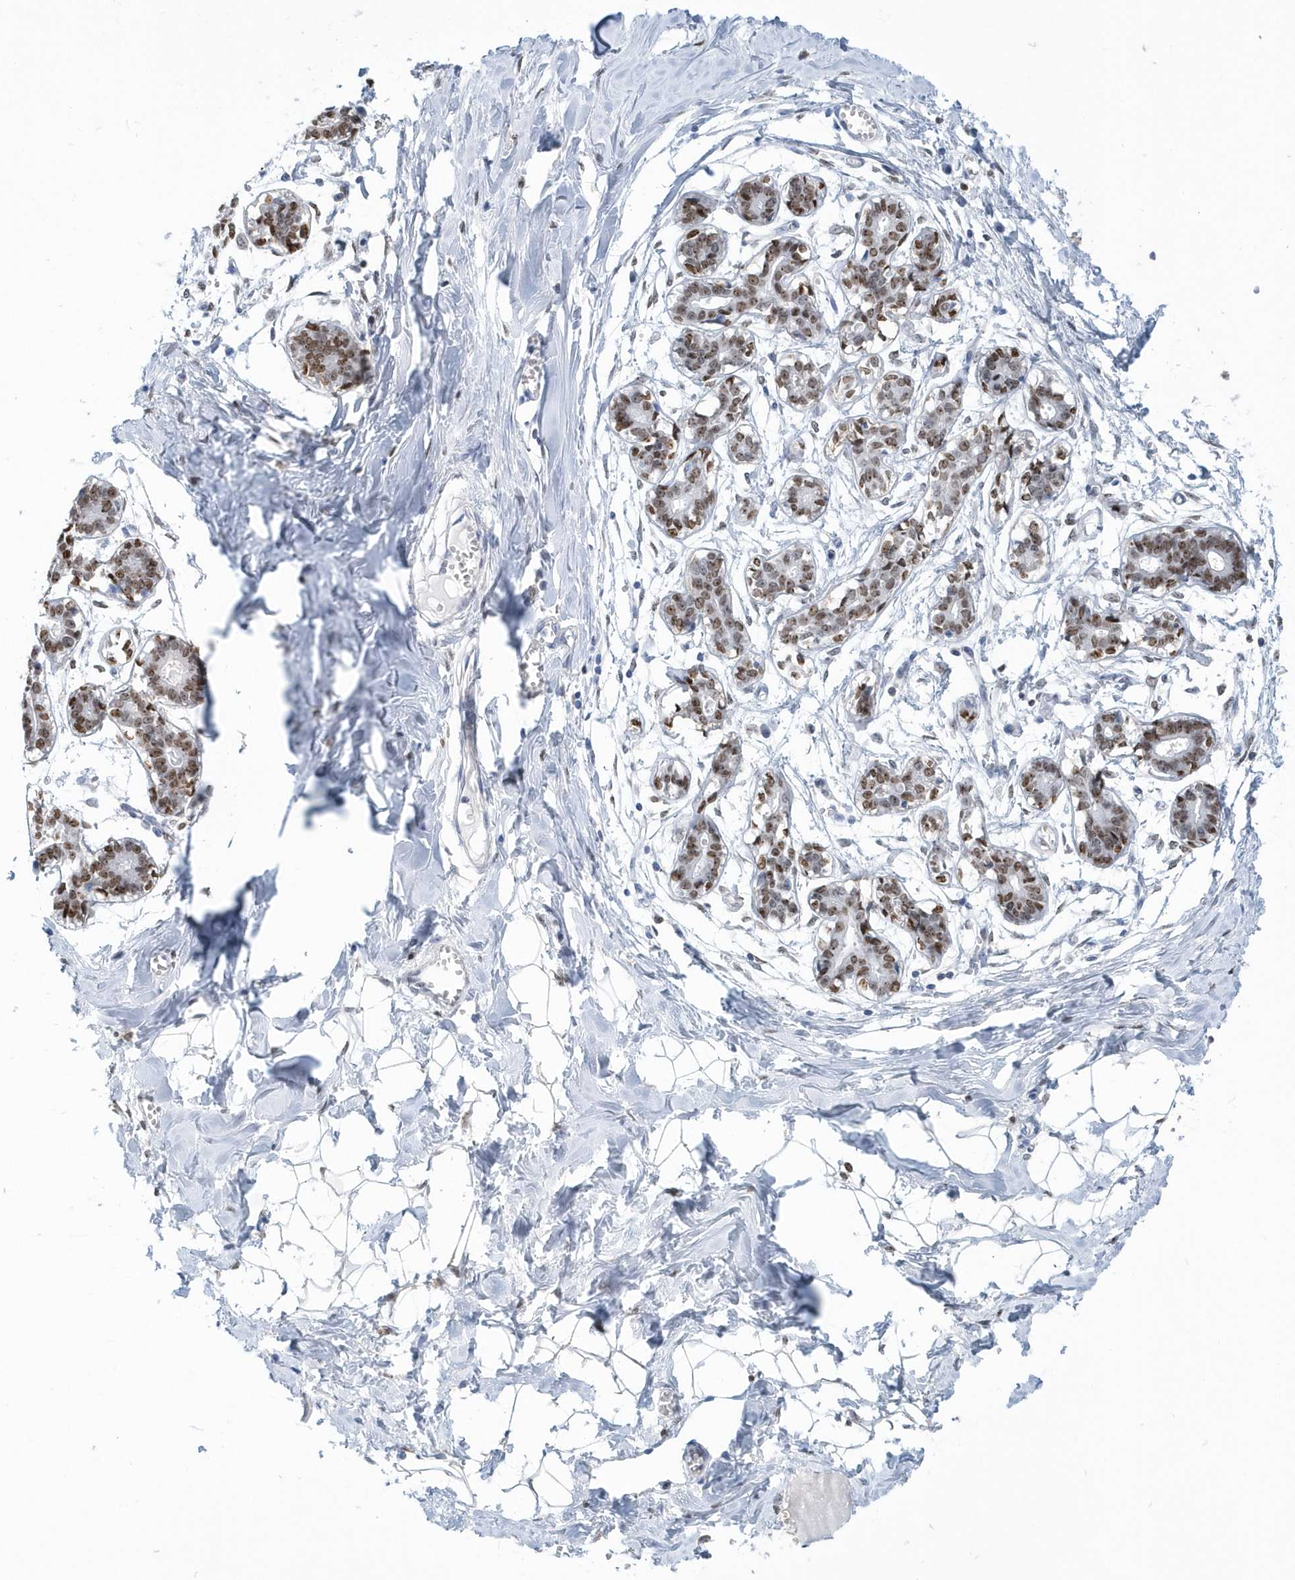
{"staining": {"intensity": "negative", "quantity": "none", "location": "none"}, "tissue": "breast", "cell_type": "Adipocytes", "image_type": "normal", "snomed": [{"axis": "morphology", "description": "Normal tissue, NOS"}, {"axis": "topography", "description": "Breast"}], "caption": "Immunohistochemical staining of benign breast demonstrates no significant staining in adipocytes. (Brightfield microscopy of DAB (3,3'-diaminobenzidine) immunohistochemistry at high magnification).", "gene": "MACROH2A2", "patient": {"sex": "female", "age": 27}}